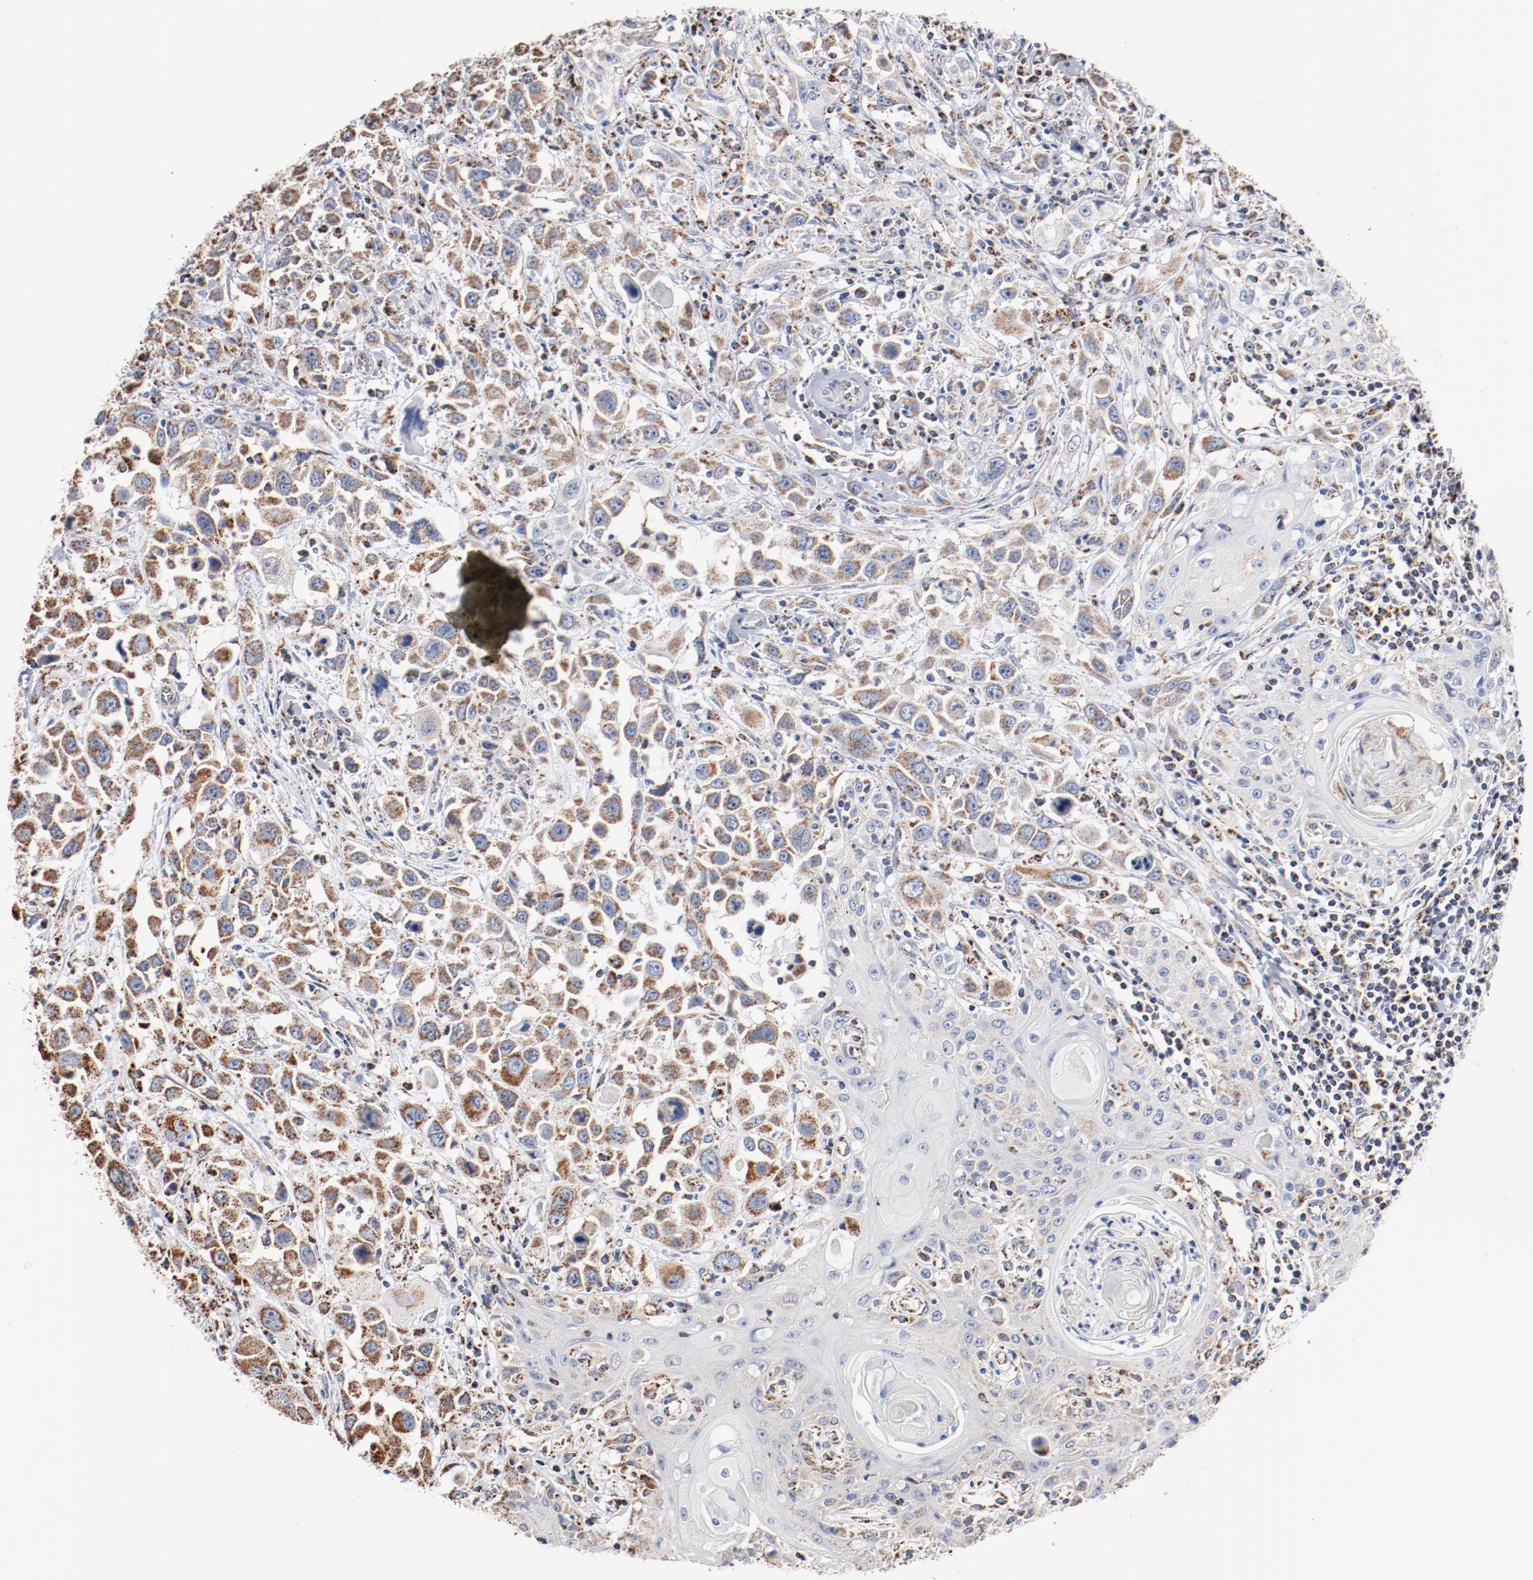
{"staining": {"intensity": "weak", "quantity": "25%-75%", "location": "cytoplasmic/membranous"}, "tissue": "head and neck cancer", "cell_type": "Tumor cells", "image_type": "cancer", "snomed": [{"axis": "morphology", "description": "Squamous cell carcinoma, NOS"}, {"axis": "topography", "description": "Oral tissue"}, {"axis": "topography", "description": "Head-Neck"}], "caption": "Immunohistochemical staining of human head and neck cancer (squamous cell carcinoma) shows low levels of weak cytoplasmic/membranous positivity in about 25%-75% of tumor cells.", "gene": "NDUFS4", "patient": {"sex": "female", "age": 76}}